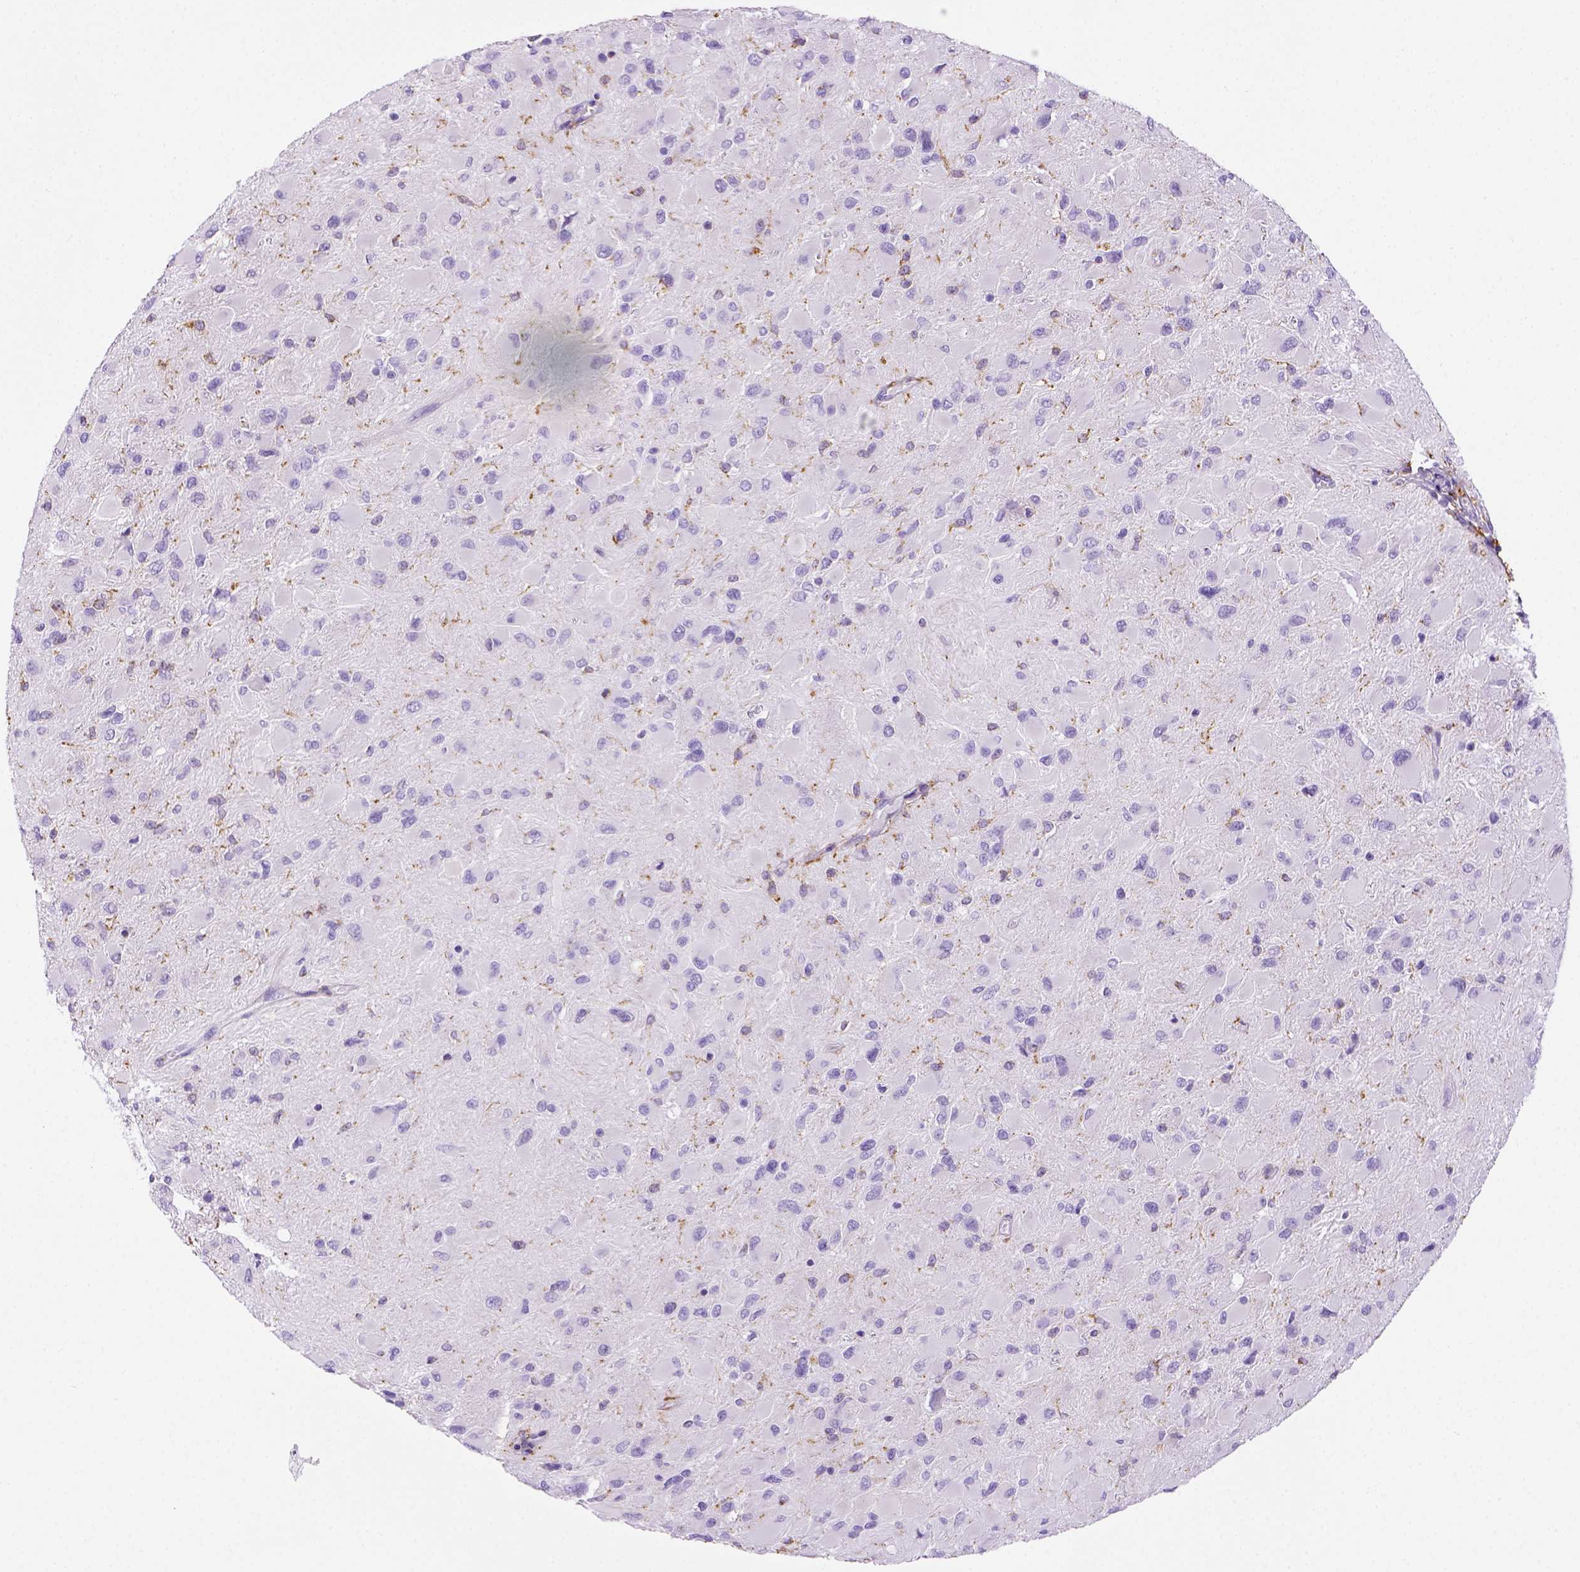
{"staining": {"intensity": "negative", "quantity": "none", "location": "none"}, "tissue": "glioma", "cell_type": "Tumor cells", "image_type": "cancer", "snomed": [{"axis": "morphology", "description": "Glioma, malignant, High grade"}, {"axis": "topography", "description": "Cerebral cortex"}], "caption": "The micrograph reveals no significant staining in tumor cells of glioma.", "gene": "CD68", "patient": {"sex": "female", "age": 36}}